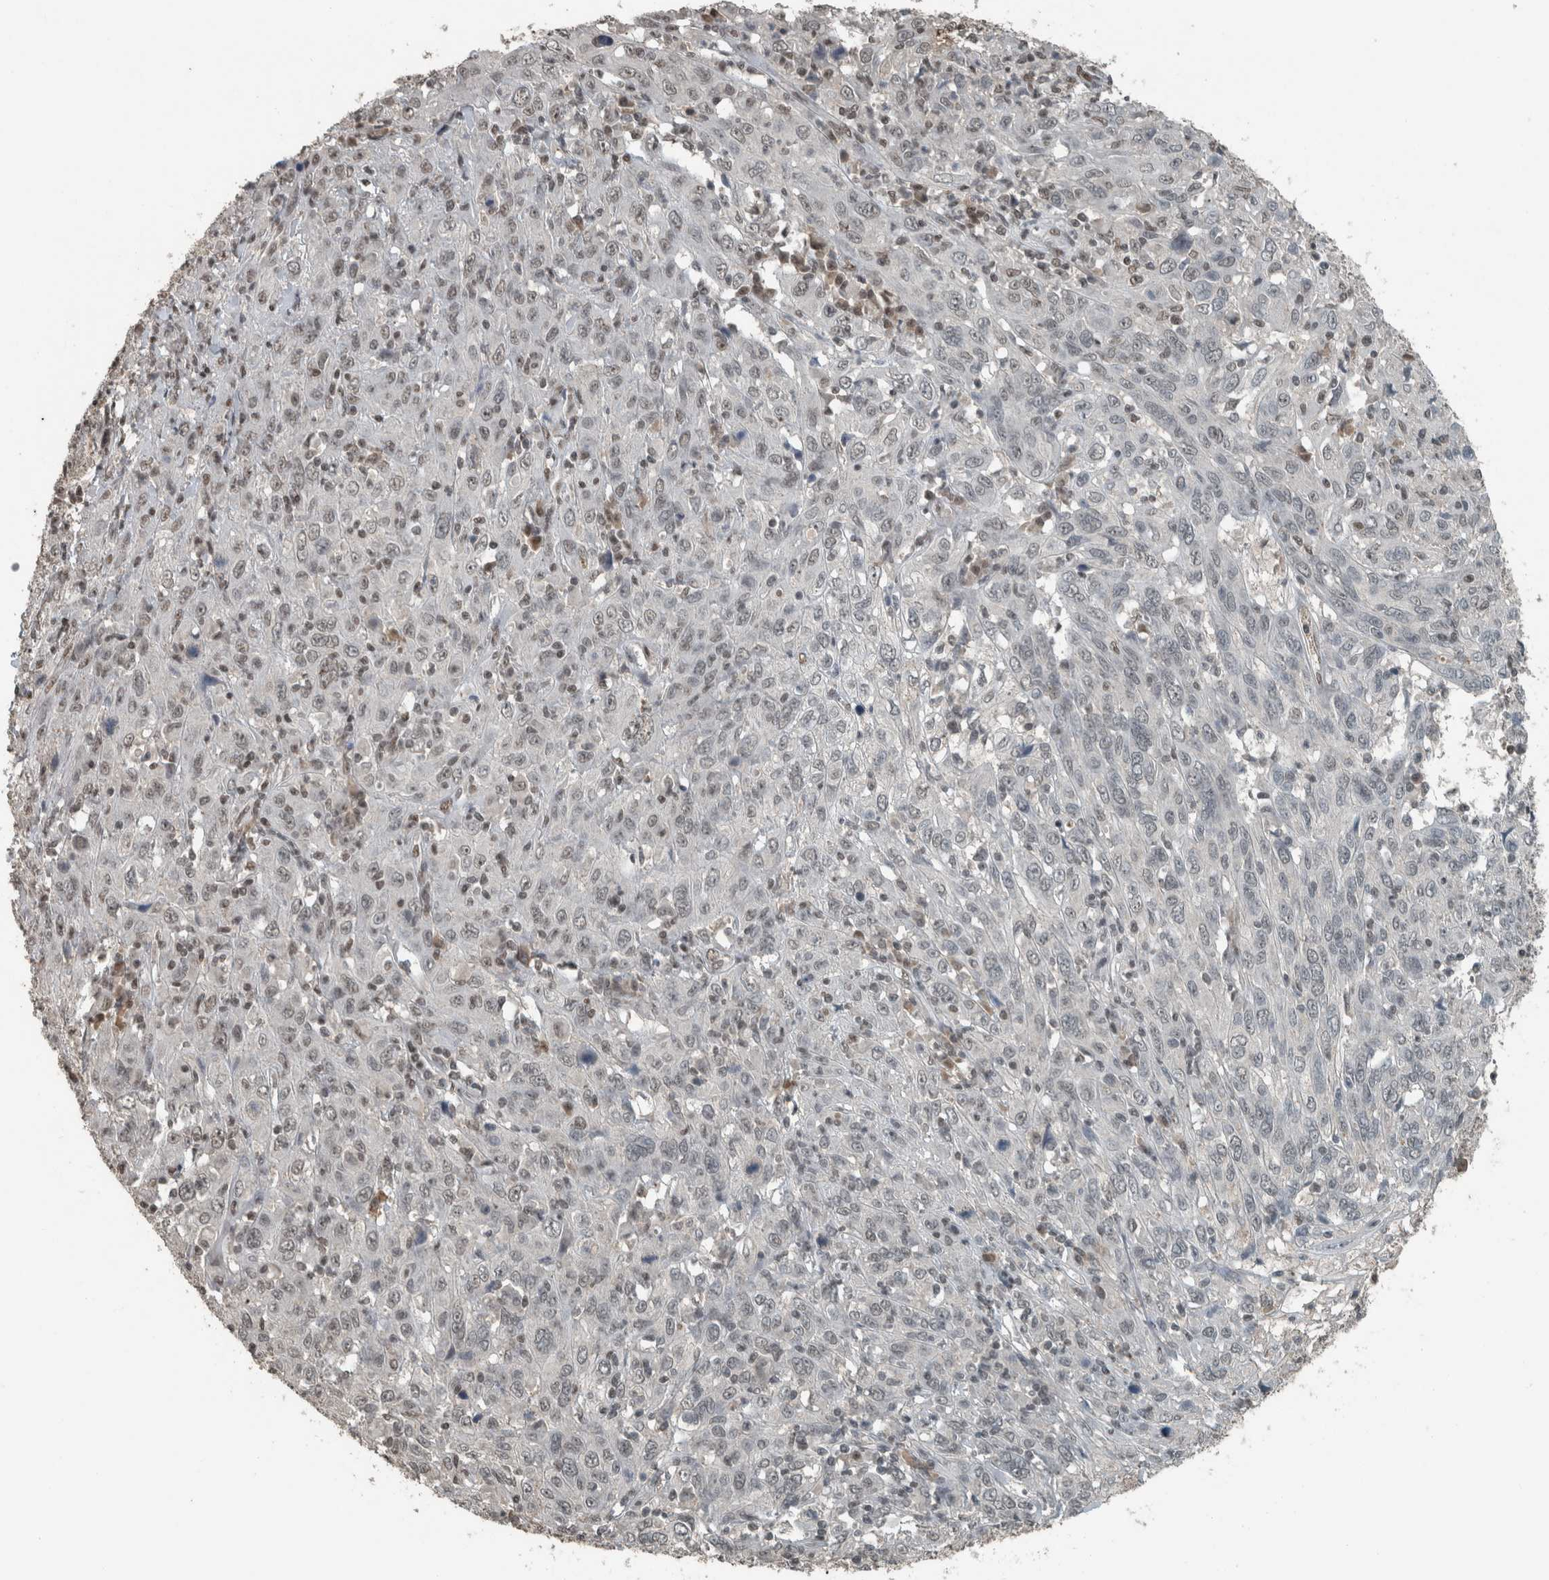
{"staining": {"intensity": "weak", "quantity": "25%-75%", "location": "nuclear"}, "tissue": "cervical cancer", "cell_type": "Tumor cells", "image_type": "cancer", "snomed": [{"axis": "morphology", "description": "Squamous cell carcinoma, NOS"}, {"axis": "topography", "description": "Cervix"}], "caption": "An immunohistochemistry micrograph of tumor tissue is shown. Protein staining in brown highlights weak nuclear positivity in cervical cancer (squamous cell carcinoma) within tumor cells. The staining was performed using DAB (3,3'-diaminobenzidine) to visualize the protein expression in brown, while the nuclei were stained in blue with hematoxylin (Magnification: 20x).", "gene": "ZNF24", "patient": {"sex": "female", "age": 46}}